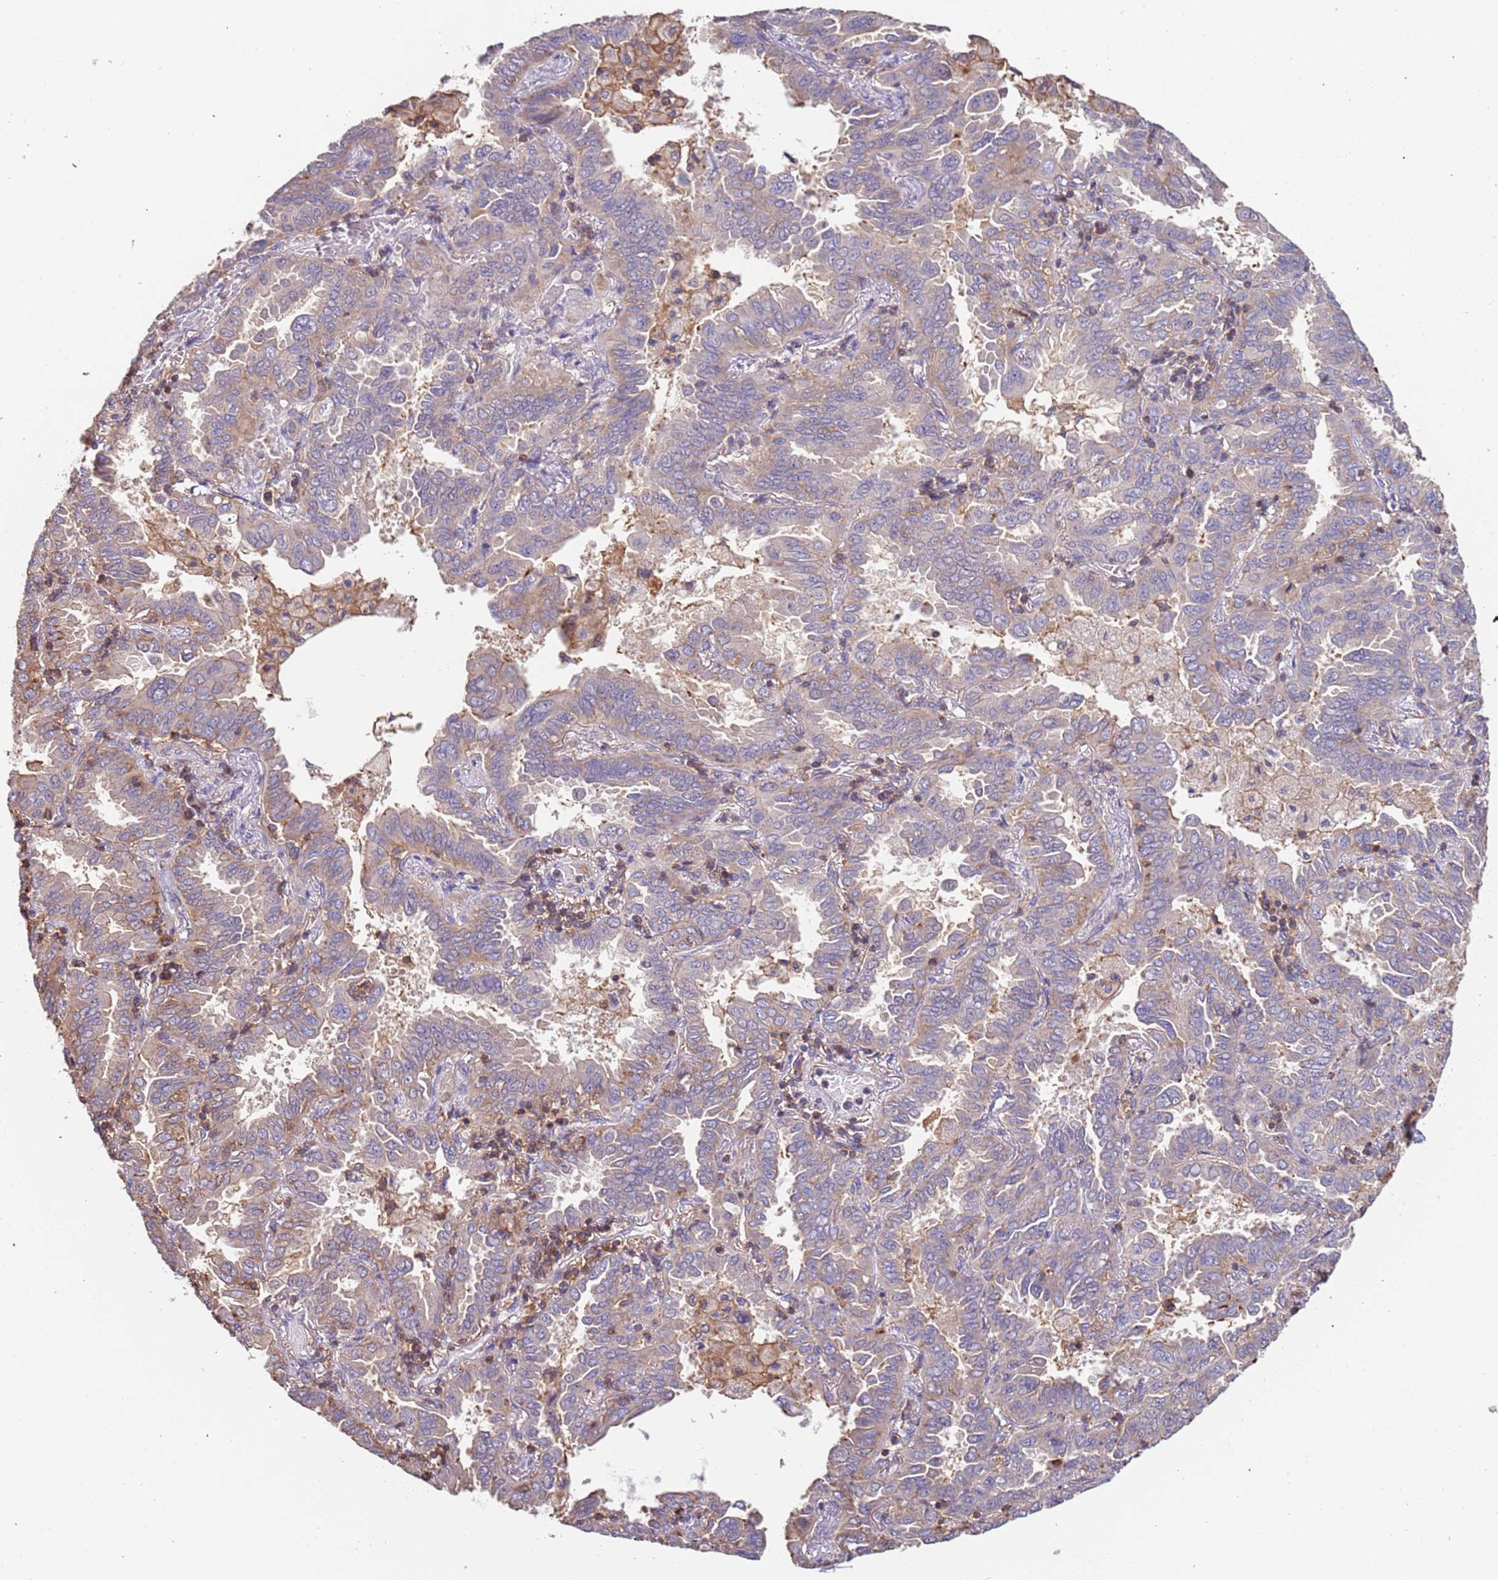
{"staining": {"intensity": "weak", "quantity": "<25%", "location": "cytoplasmic/membranous"}, "tissue": "lung cancer", "cell_type": "Tumor cells", "image_type": "cancer", "snomed": [{"axis": "morphology", "description": "Adenocarcinoma, NOS"}, {"axis": "topography", "description": "Lung"}], "caption": "Immunohistochemistry micrograph of neoplastic tissue: lung adenocarcinoma stained with DAB (3,3'-diaminobenzidine) demonstrates no significant protein expression in tumor cells.", "gene": "SYT4", "patient": {"sex": "male", "age": 64}}